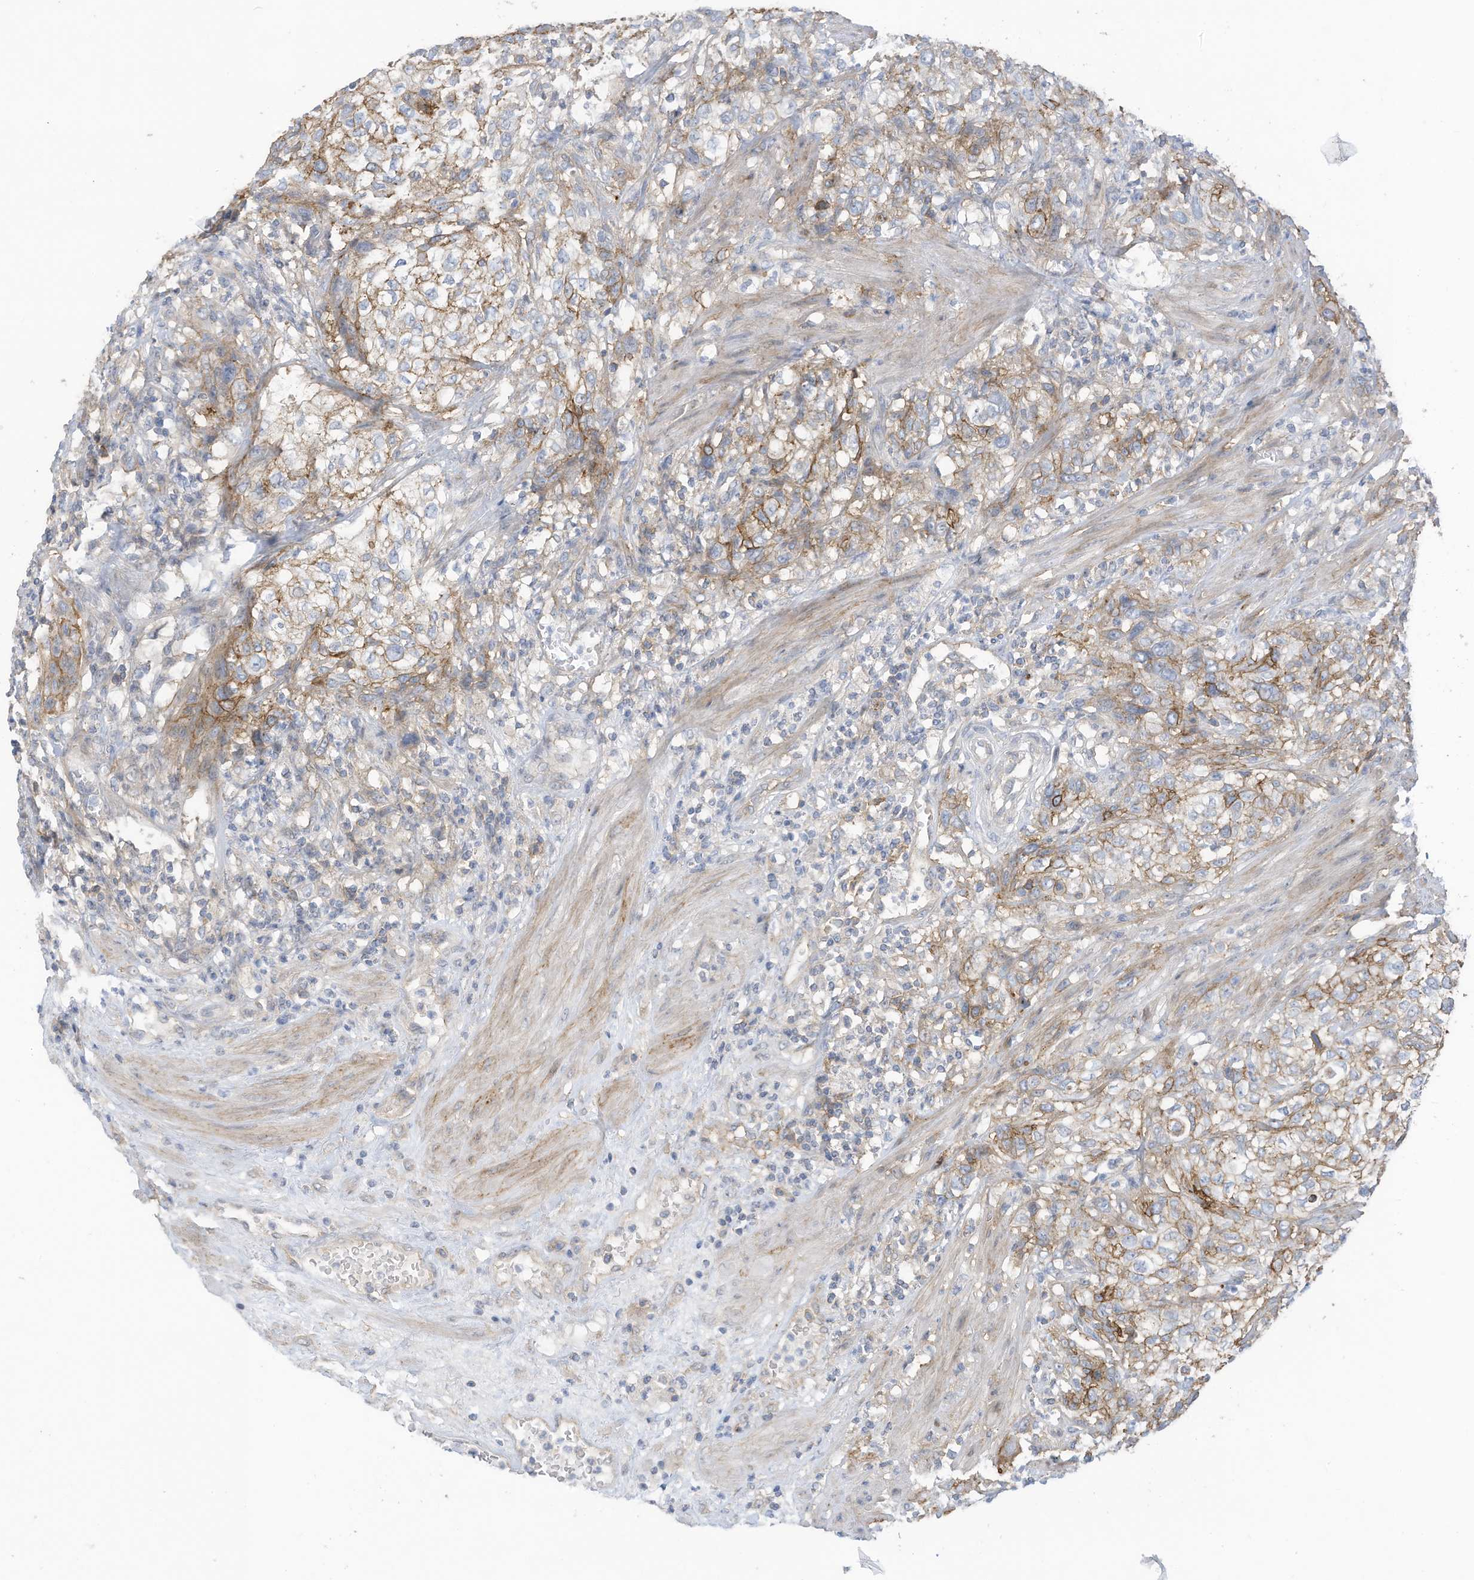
{"staining": {"intensity": "moderate", "quantity": "25%-75%", "location": "cytoplasmic/membranous"}, "tissue": "urothelial cancer", "cell_type": "Tumor cells", "image_type": "cancer", "snomed": [{"axis": "morphology", "description": "Urothelial carcinoma, High grade"}, {"axis": "topography", "description": "Urinary bladder"}], "caption": "High-grade urothelial carcinoma tissue exhibits moderate cytoplasmic/membranous staining in about 25%-75% of tumor cells, visualized by immunohistochemistry.", "gene": "SLC1A5", "patient": {"sex": "male", "age": 35}}